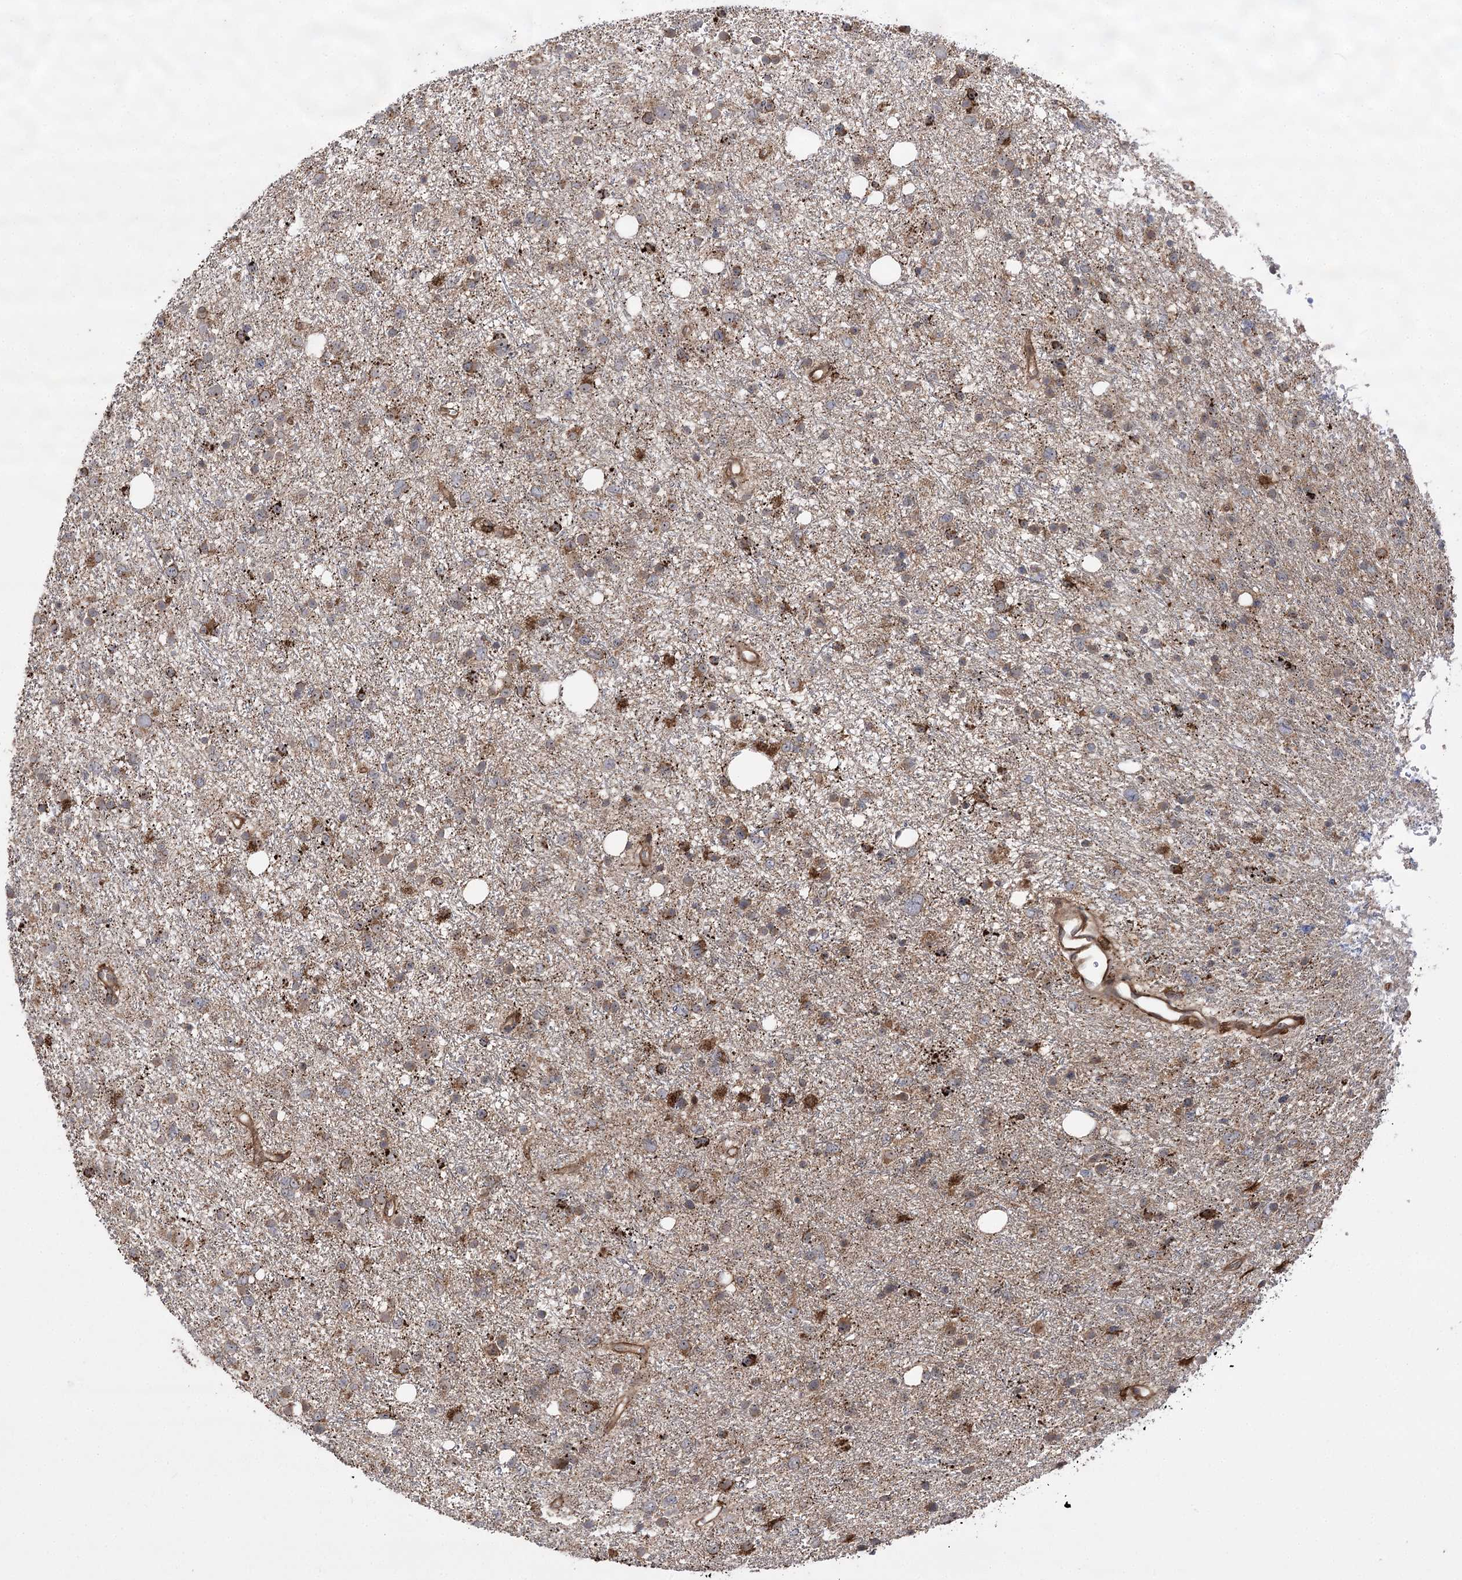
{"staining": {"intensity": "weak", "quantity": ">75%", "location": "cytoplasmic/membranous"}, "tissue": "glioma", "cell_type": "Tumor cells", "image_type": "cancer", "snomed": [{"axis": "morphology", "description": "Glioma, malignant, Low grade"}, {"axis": "topography", "description": "Cerebral cortex"}], "caption": "Immunohistochemistry (IHC) image of neoplastic tissue: low-grade glioma (malignant) stained using immunohistochemistry (IHC) exhibits low levels of weak protein expression localized specifically in the cytoplasmic/membranous of tumor cells, appearing as a cytoplasmic/membranous brown color.", "gene": "FANCL", "patient": {"sex": "female", "age": 39}}